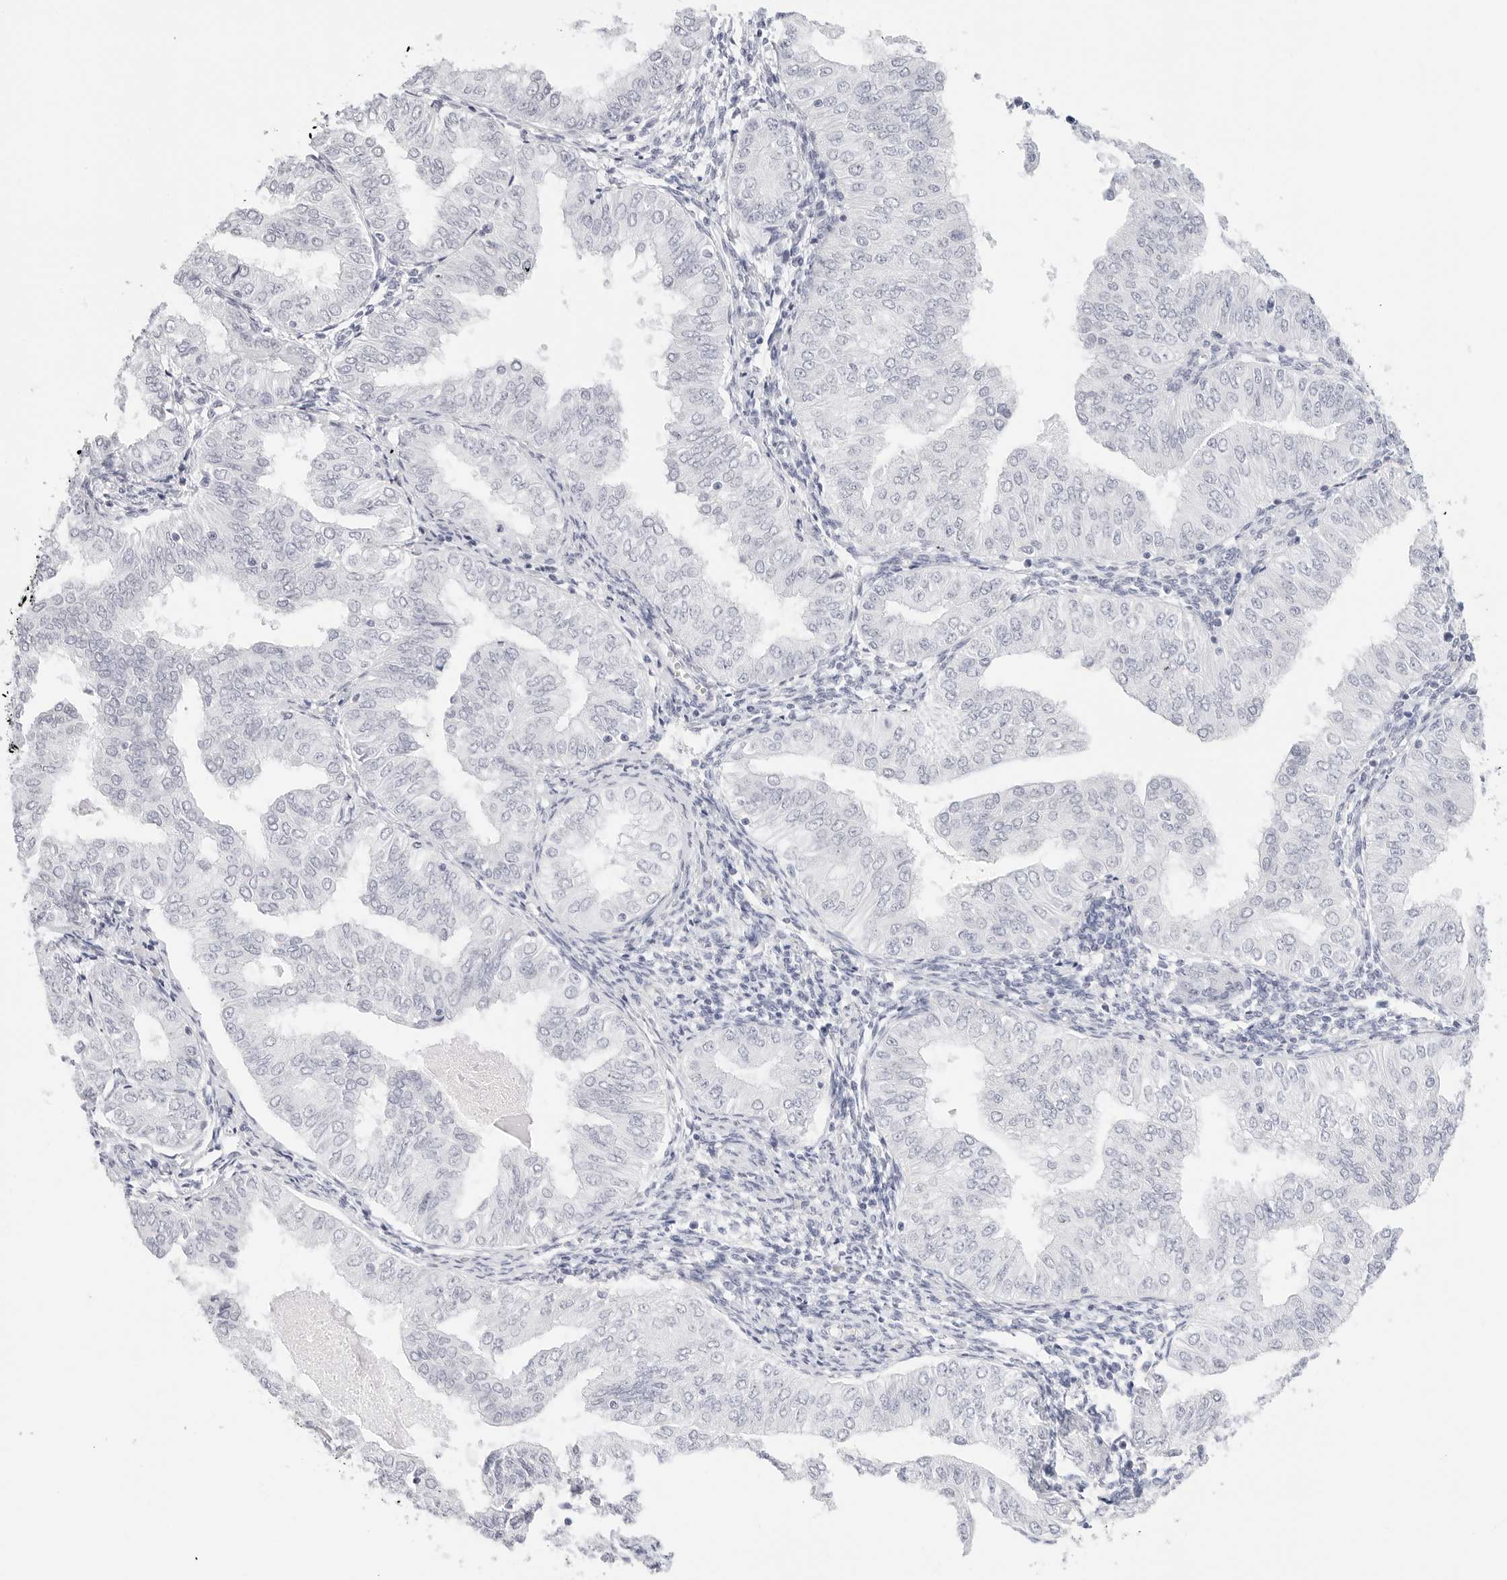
{"staining": {"intensity": "negative", "quantity": "none", "location": "none"}, "tissue": "endometrial cancer", "cell_type": "Tumor cells", "image_type": "cancer", "snomed": [{"axis": "morphology", "description": "Normal tissue, NOS"}, {"axis": "morphology", "description": "Adenocarcinoma, NOS"}, {"axis": "topography", "description": "Endometrium"}], "caption": "Endometrial cancer was stained to show a protein in brown. There is no significant expression in tumor cells. (Stains: DAB immunohistochemistry (IHC) with hematoxylin counter stain, Microscopy: brightfield microscopy at high magnification).", "gene": "TFF2", "patient": {"sex": "female", "age": 53}}